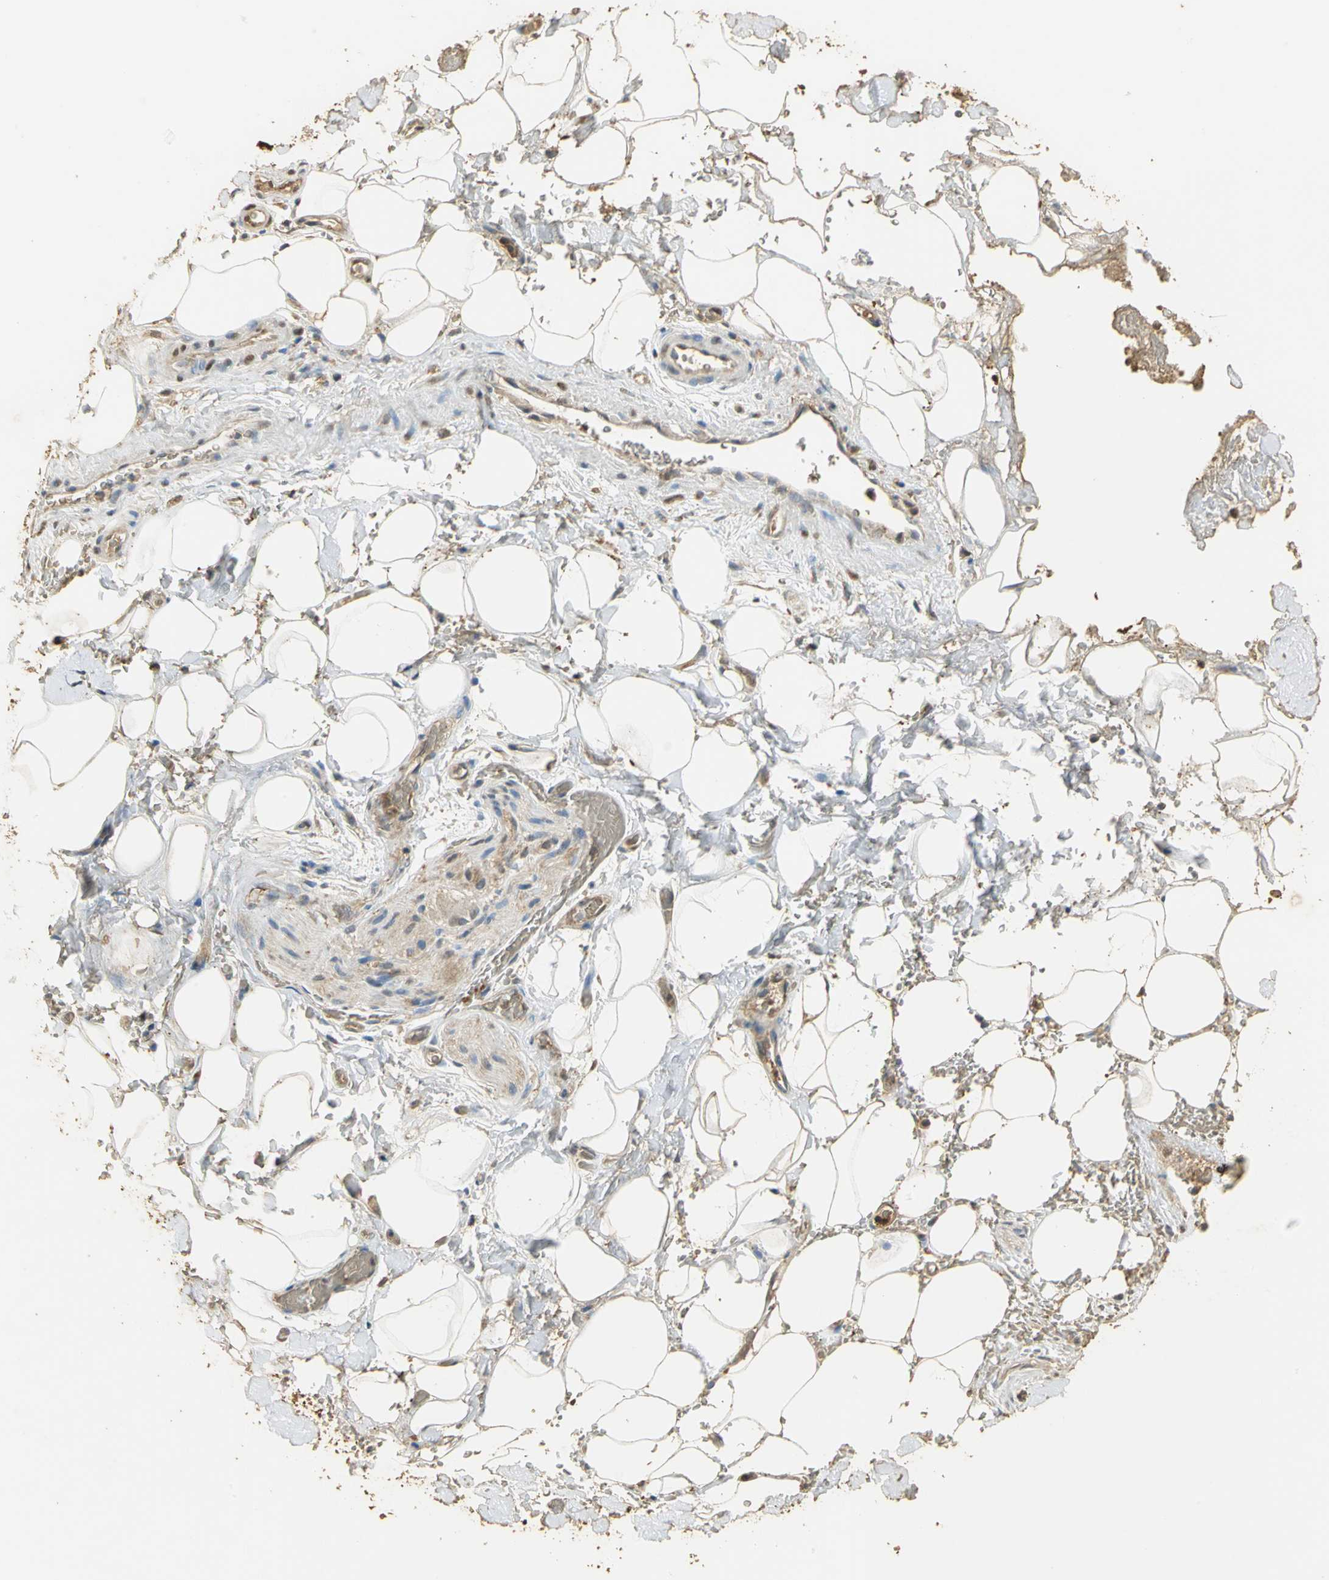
{"staining": {"intensity": "moderate", "quantity": ">75%", "location": "cytoplasmic/membranous,nuclear"}, "tissue": "adipose tissue", "cell_type": "Adipocytes", "image_type": "normal", "snomed": [{"axis": "morphology", "description": "Normal tissue, NOS"}, {"axis": "morphology", "description": "Cholangiocarcinoma"}, {"axis": "topography", "description": "Liver"}, {"axis": "topography", "description": "Peripheral nerve tissue"}], "caption": "Adipose tissue stained for a protein (brown) demonstrates moderate cytoplasmic/membranous,nuclear positive staining in about >75% of adipocytes.", "gene": "GAPDH", "patient": {"sex": "male", "age": 50}}